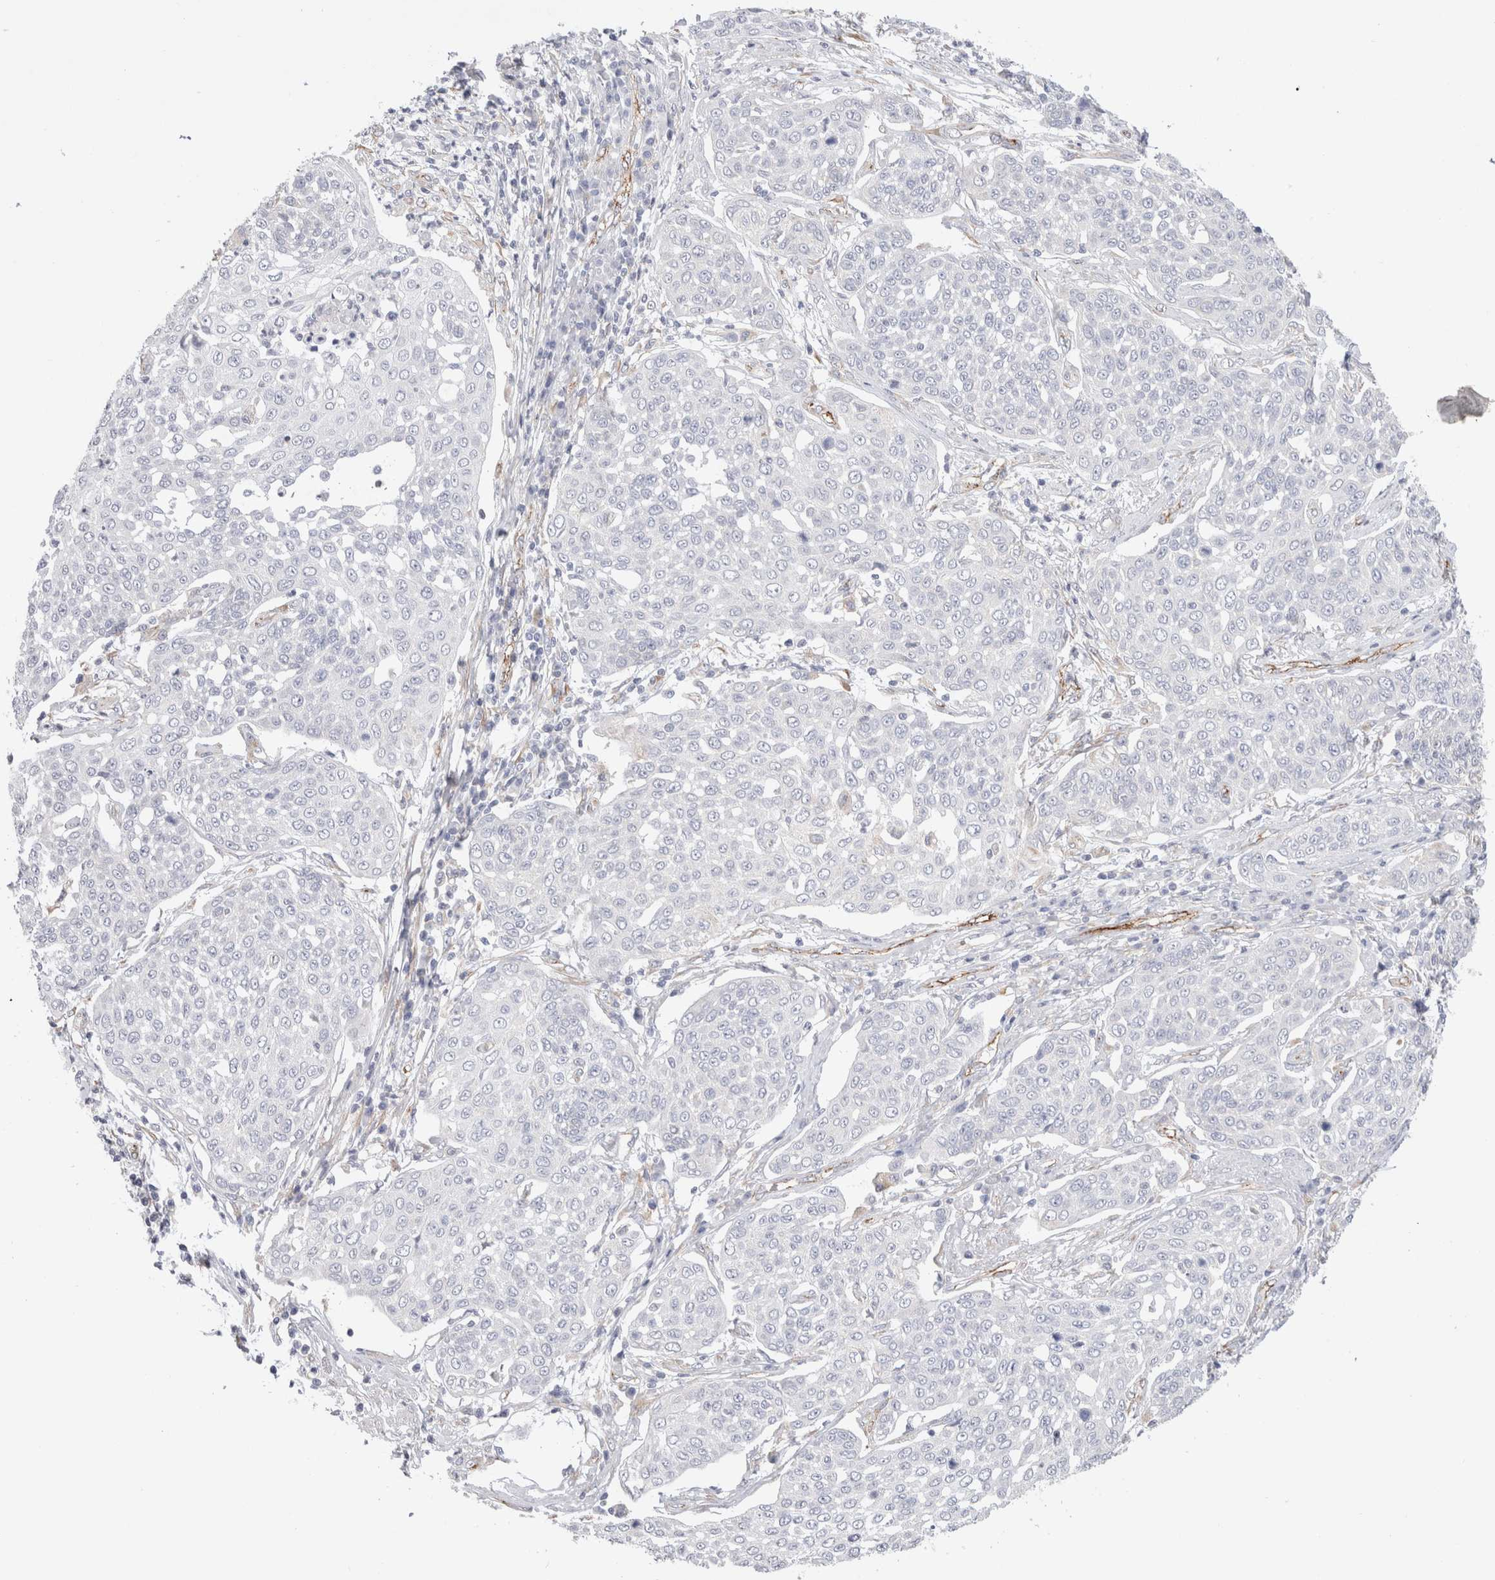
{"staining": {"intensity": "negative", "quantity": "none", "location": "none"}, "tissue": "cervical cancer", "cell_type": "Tumor cells", "image_type": "cancer", "snomed": [{"axis": "morphology", "description": "Squamous cell carcinoma, NOS"}, {"axis": "topography", "description": "Cervix"}], "caption": "Immunohistochemistry of cervical cancer (squamous cell carcinoma) demonstrates no positivity in tumor cells.", "gene": "CNPY4", "patient": {"sex": "female", "age": 34}}